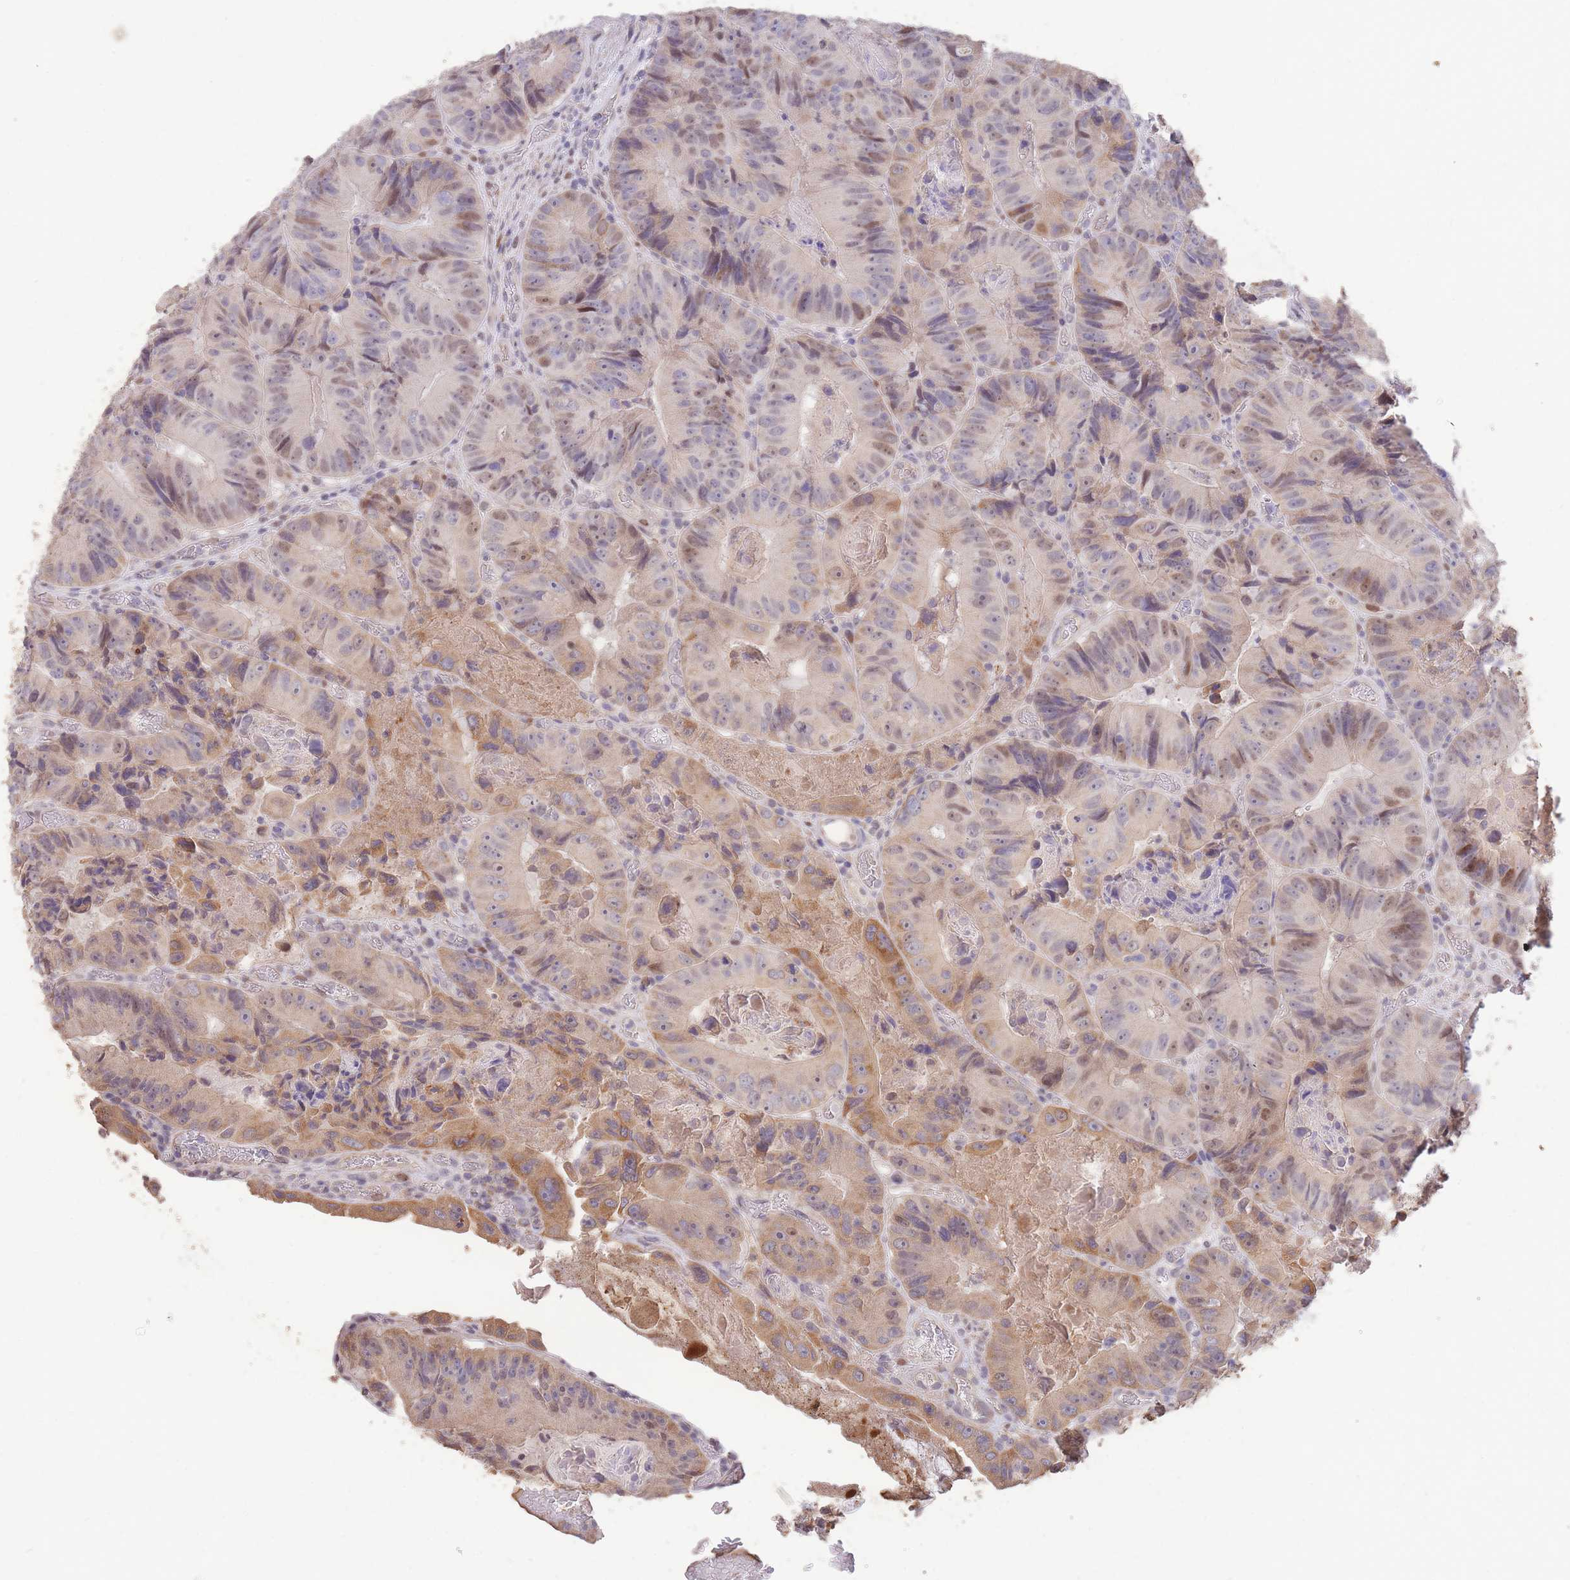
{"staining": {"intensity": "moderate", "quantity": "25%-75%", "location": "cytoplasmic/membranous,nuclear"}, "tissue": "colorectal cancer", "cell_type": "Tumor cells", "image_type": "cancer", "snomed": [{"axis": "morphology", "description": "Adenocarcinoma, NOS"}, {"axis": "topography", "description": "Colon"}], "caption": "Protein staining reveals moderate cytoplasmic/membranous and nuclear staining in about 25%-75% of tumor cells in colorectal adenocarcinoma.", "gene": "RGS14", "patient": {"sex": "female", "age": 86}}